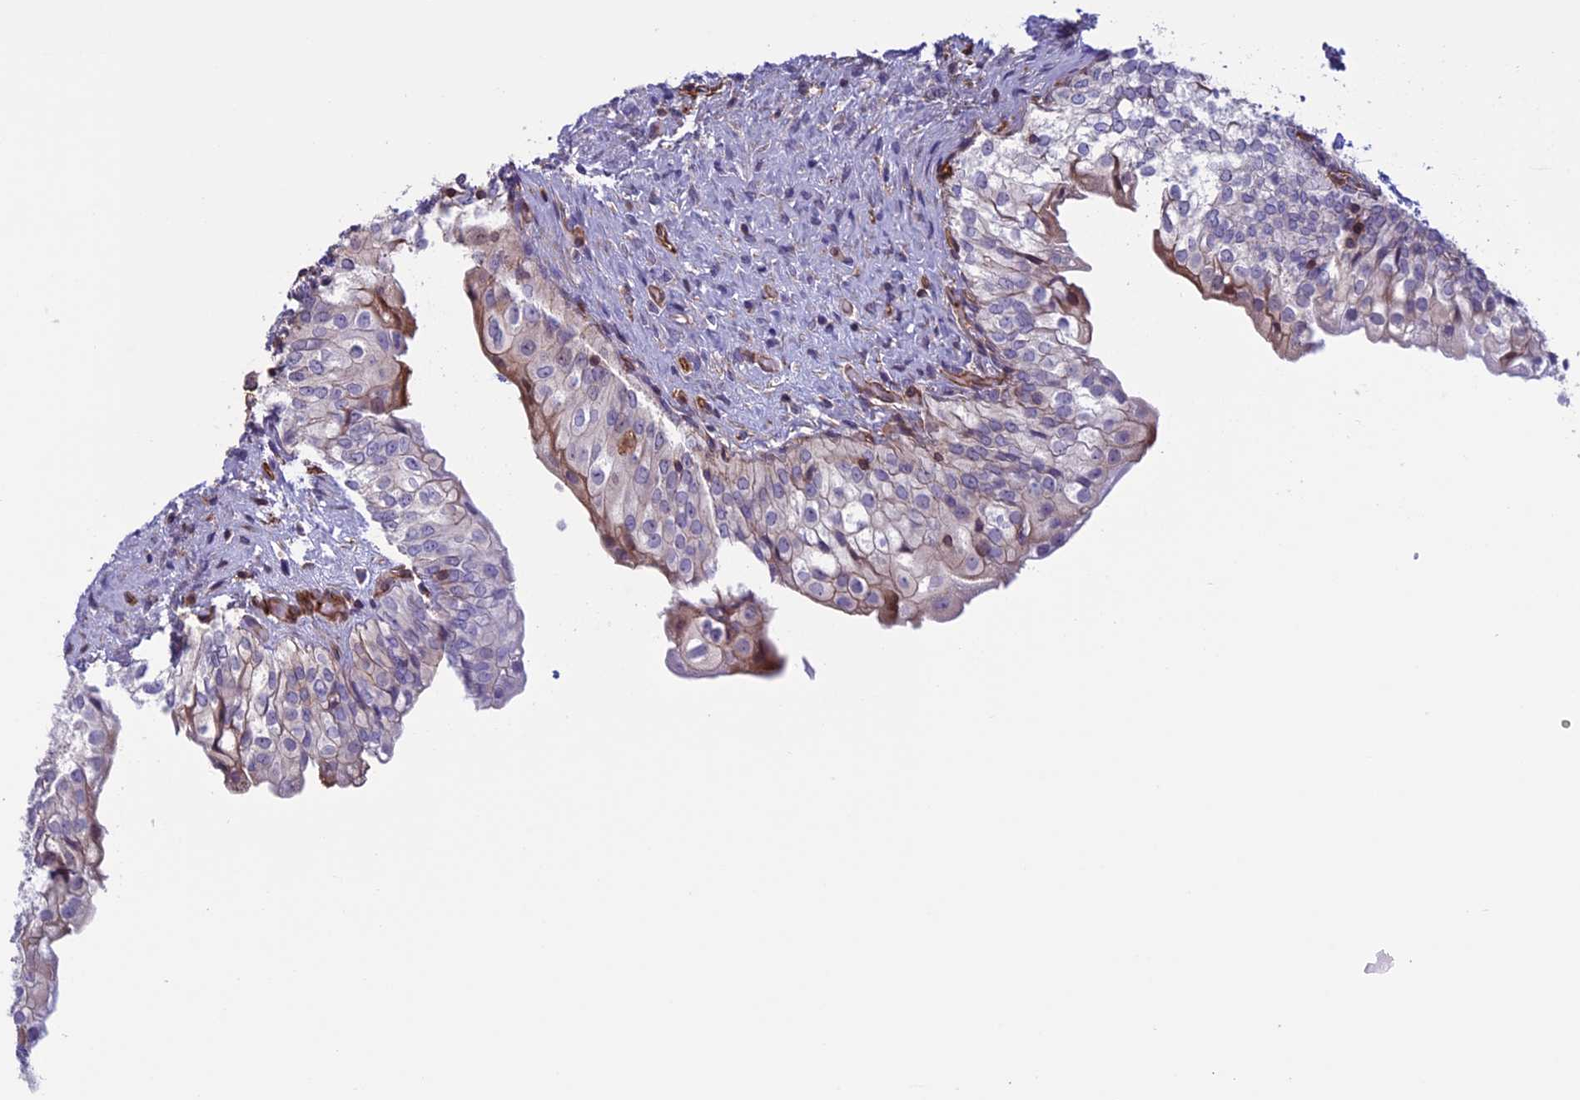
{"staining": {"intensity": "weak", "quantity": "25%-75%", "location": "cytoplasmic/membranous"}, "tissue": "urinary bladder", "cell_type": "Urothelial cells", "image_type": "normal", "snomed": [{"axis": "morphology", "description": "Normal tissue, NOS"}, {"axis": "topography", "description": "Urinary bladder"}], "caption": "Immunohistochemistry (DAB (3,3'-diaminobenzidine)) staining of benign urinary bladder shows weak cytoplasmic/membranous protein expression in about 25%-75% of urothelial cells.", "gene": "ANGPTL2", "patient": {"sex": "male", "age": 55}}